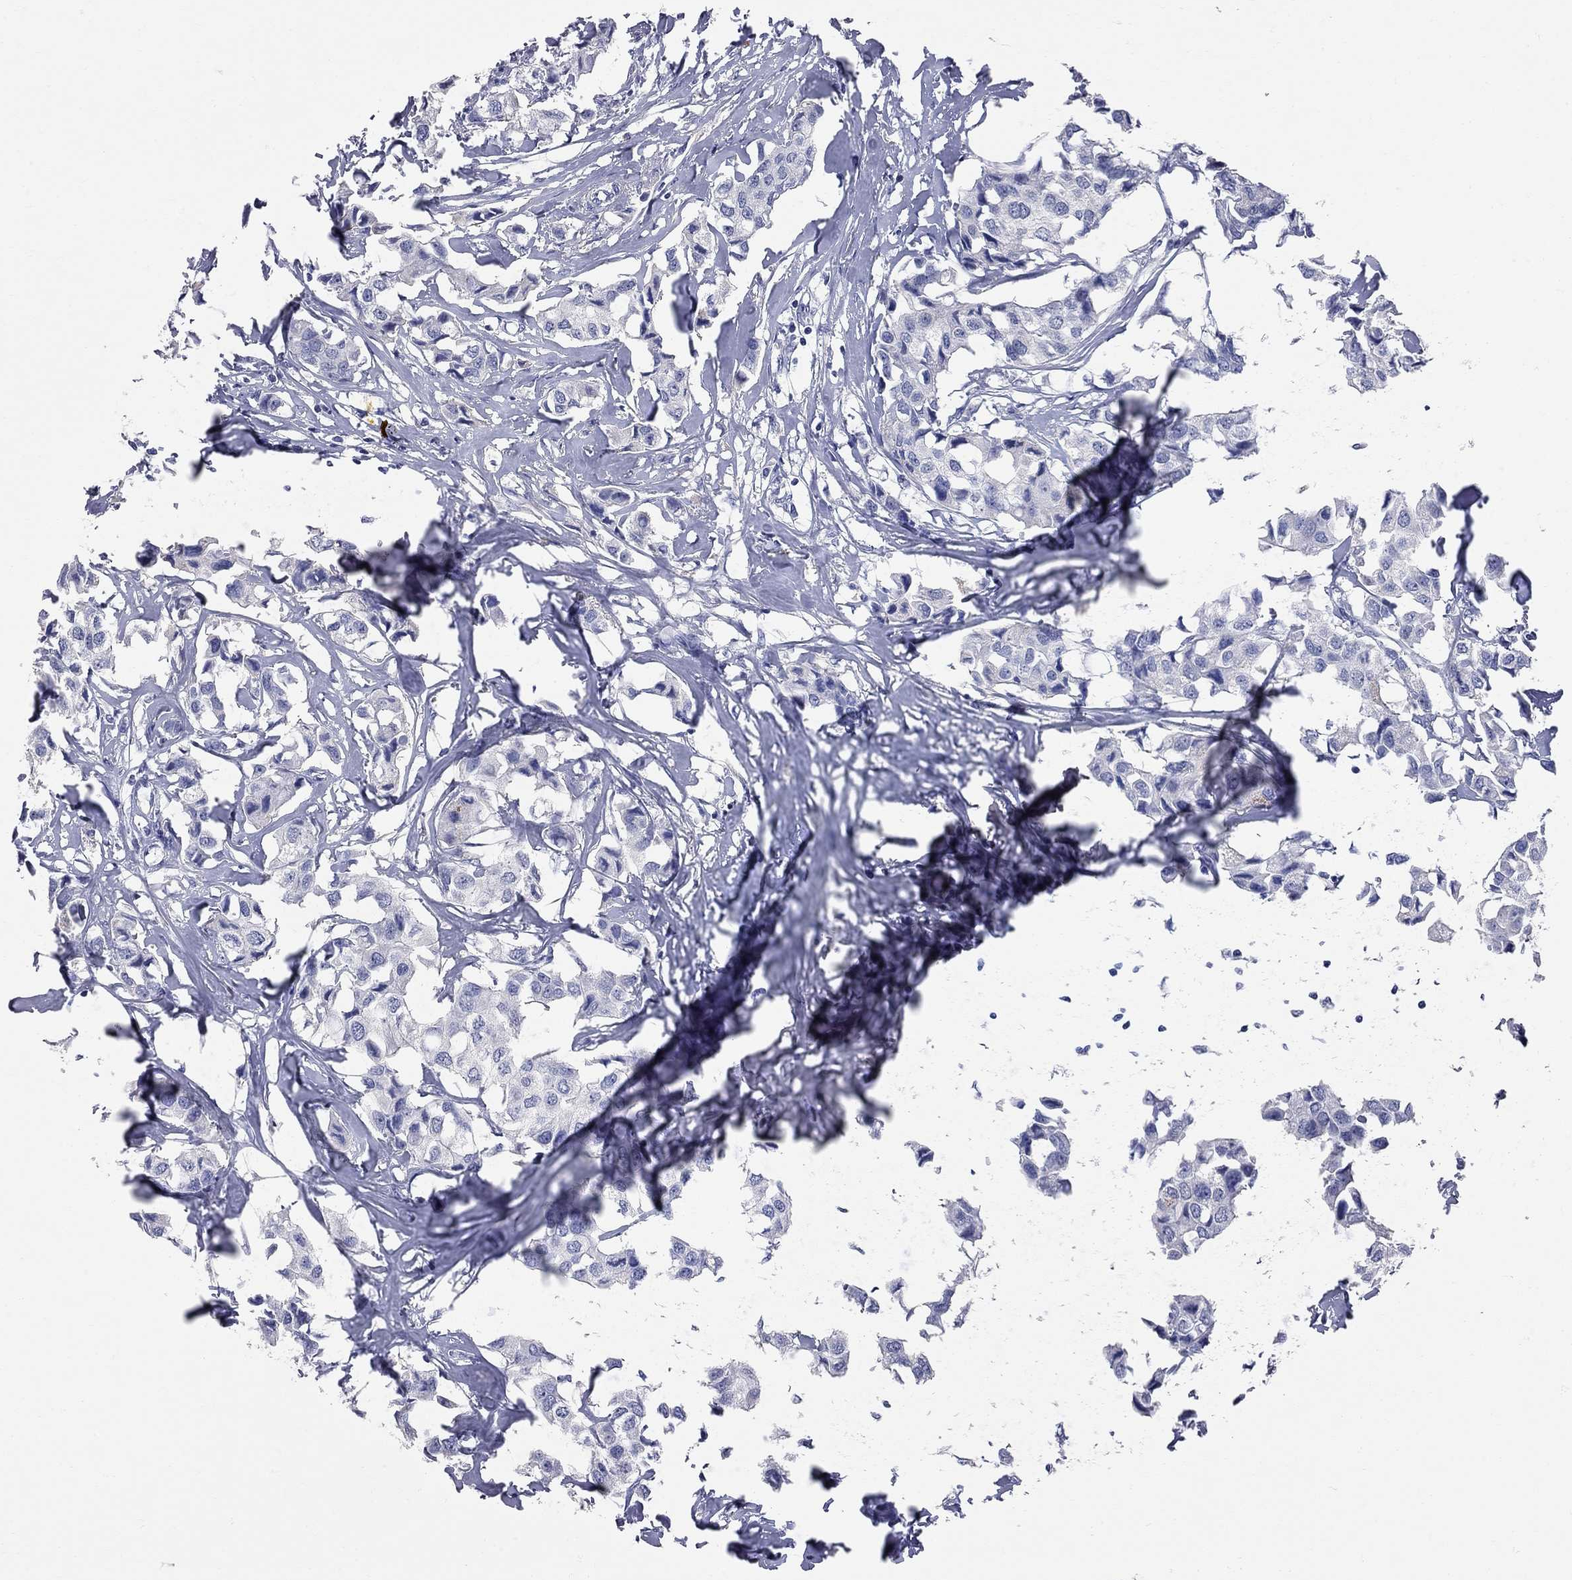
{"staining": {"intensity": "negative", "quantity": "none", "location": "none"}, "tissue": "breast cancer", "cell_type": "Tumor cells", "image_type": "cancer", "snomed": [{"axis": "morphology", "description": "Duct carcinoma"}, {"axis": "topography", "description": "Breast"}], "caption": "There is no significant staining in tumor cells of infiltrating ductal carcinoma (breast). The staining is performed using DAB brown chromogen with nuclei counter-stained in using hematoxylin.", "gene": "FAM221B", "patient": {"sex": "female", "age": 80}}